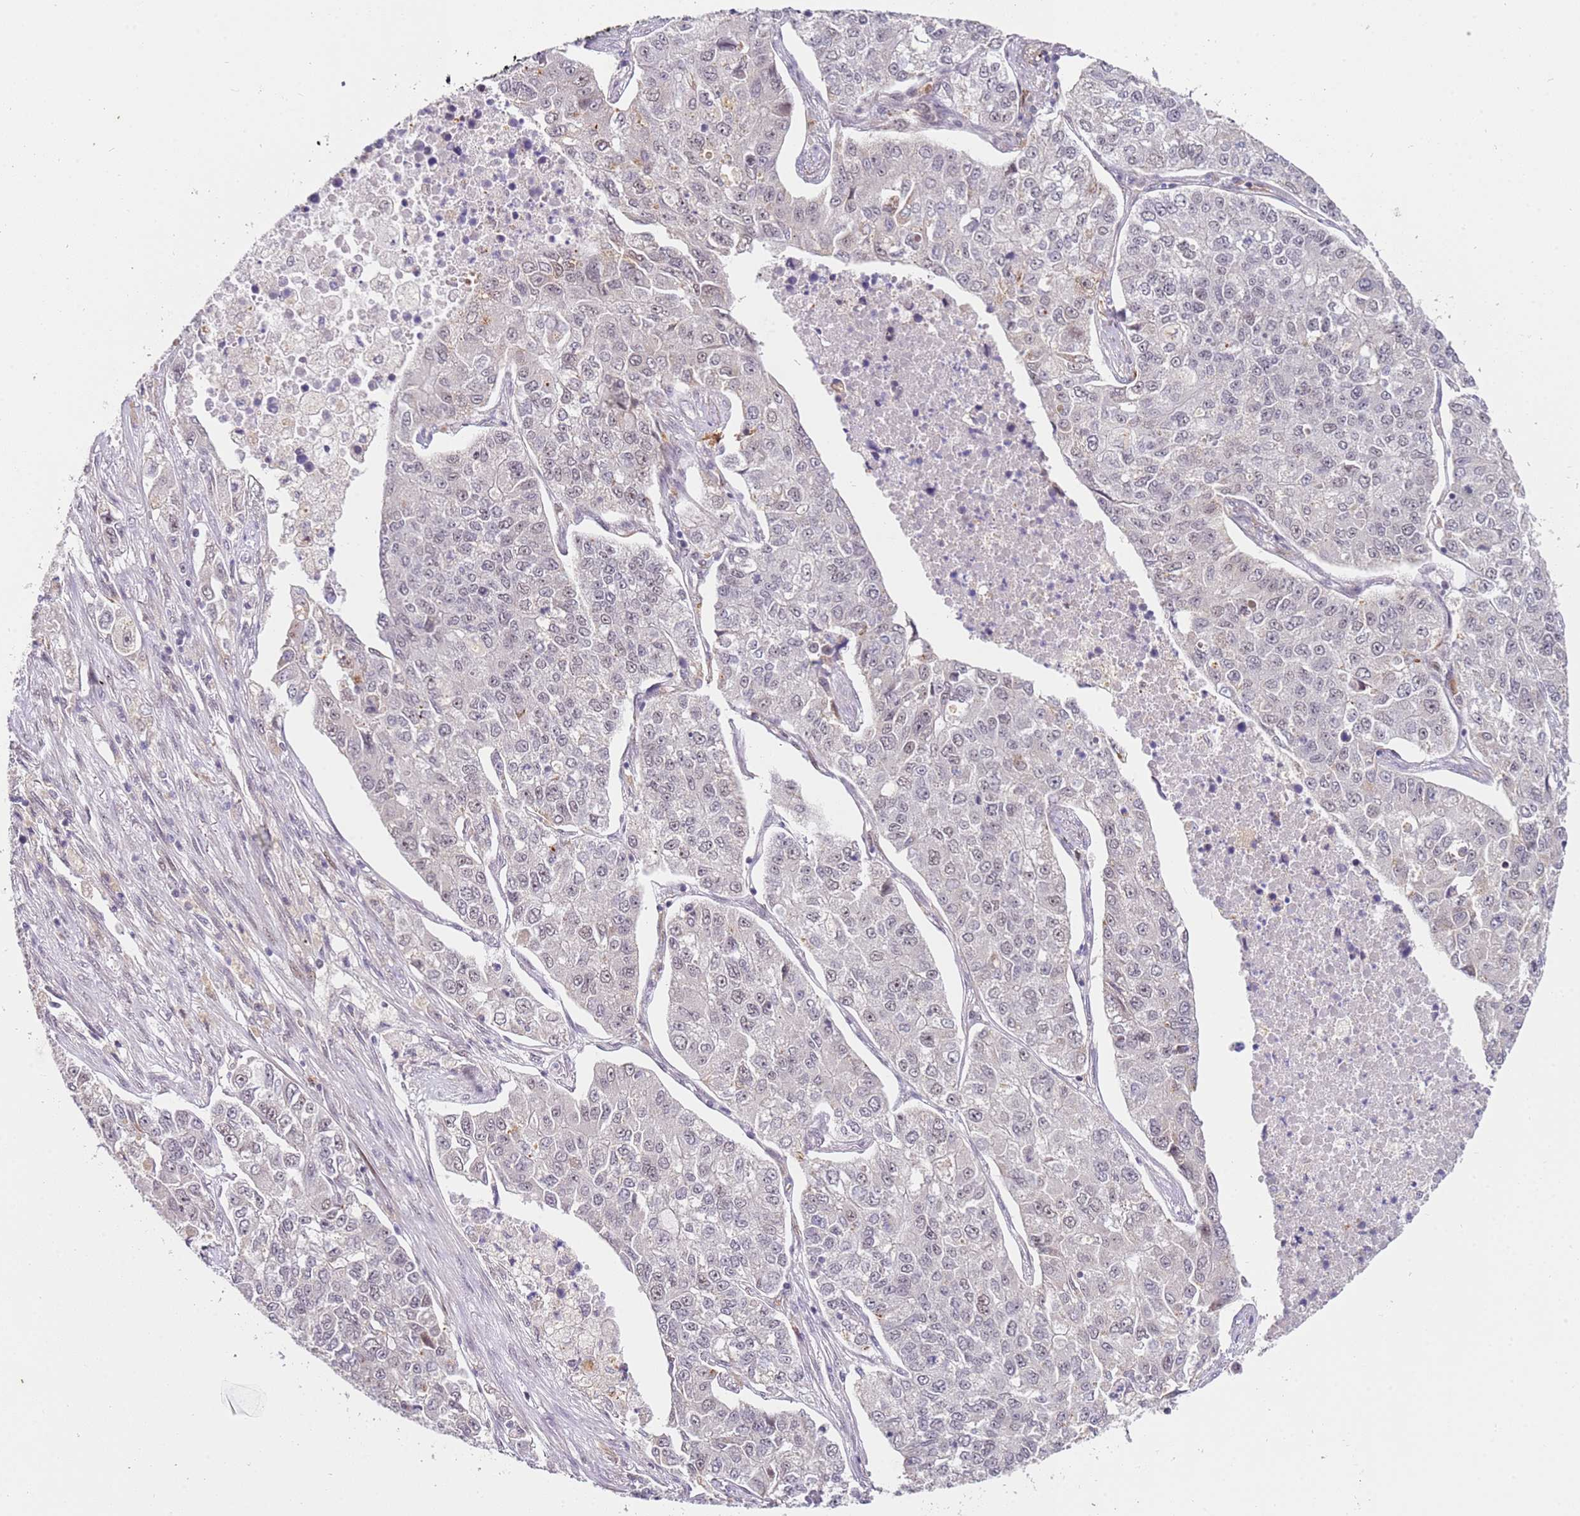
{"staining": {"intensity": "negative", "quantity": "none", "location": "none"}, "tissue": "lung cancer", "cell_type": "Tumor cells", "image_type": "cancer", "snomed": [{"axis": "morphology", "description": "Adenocarcinoma, NOS"}, {"axis": "topography", "description": "Lung"}], "caption": "Immunohistochemical staining of human lung cancer (adenocarcinoma) demonstrates no significant staining in tumor cells.", "gene": "LGALSL", "patient": {"sex": "male", "age": 49}}